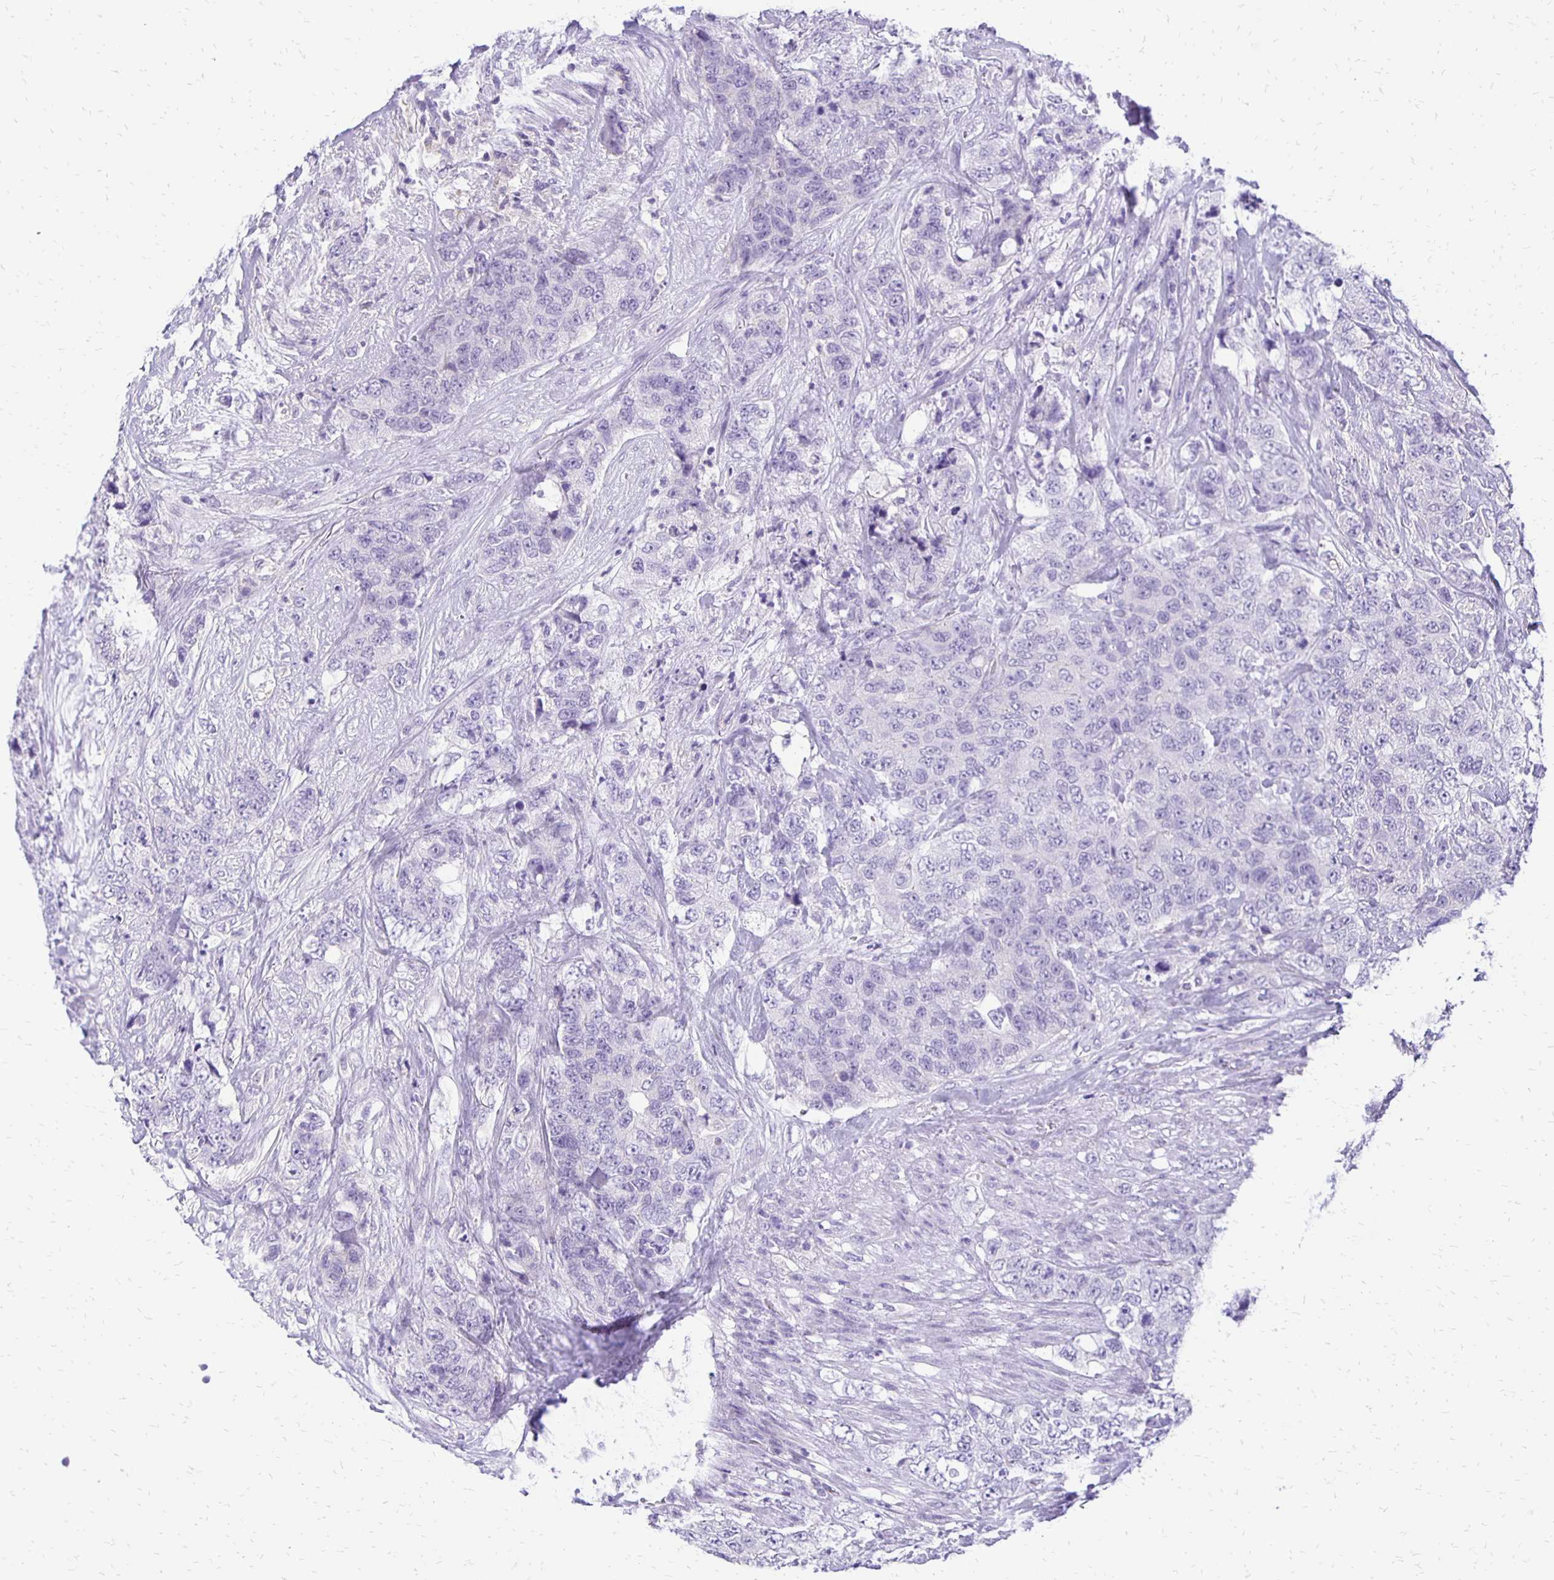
{"staining": {"intensity": "negative", "quantity": "none", "location": "none"}, "tissue": "urothelial cancer", "cell_type": "Tumor cells", "image_type": "cancer", "snomed": [{"axis": "morphology", "description": "Urothelial carcinoma, High grade"}, {"axis": "topography", "description": "Urinary bladder"}], "caption": "Immunohistochemistry (IHC) of urothelial carcinoma (high-grade) displays no positivity in tumor cells.", "gene": "ANKRD45", "patient": {"sex": "female", "age": 78}}